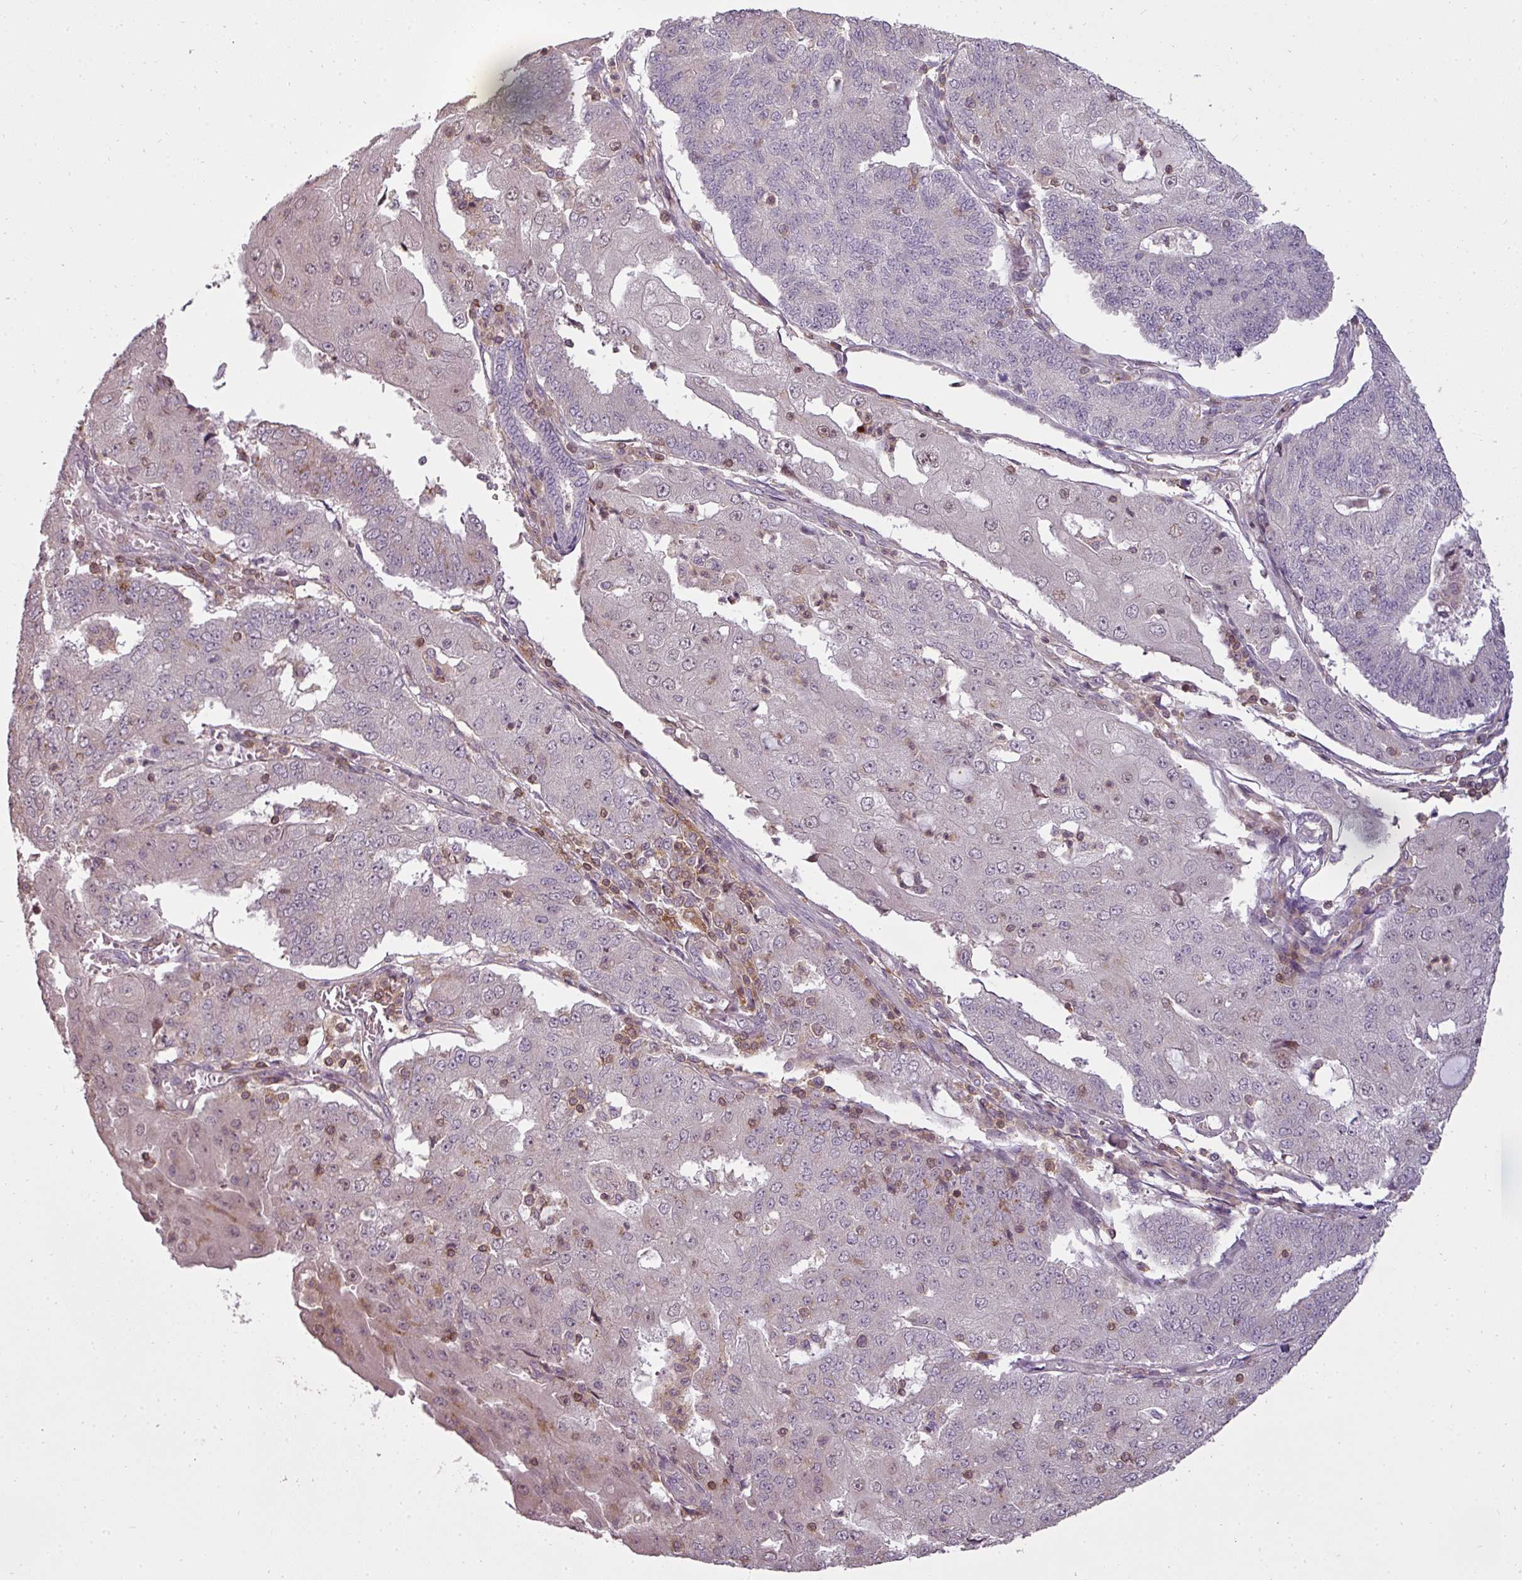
{"staining": {"intensity": "weak", "quantity": "<25%", "location": "nuclear"}, "tissue": "endometrial cancer", "cell_type": "Tumor cells", "image_type": "cancer", "snomed": [{"axis": "morphology", "description": "Adenocarcinoma, NOS"}, {"axis": "topography", "description": "Endometrium"}], "caption": "A high-resolution photomicrograph shows immunohistochemistry staining of endometrial cancer (adenocarcinoma), which exhibits no significant staining in tumor cells.", "gene": "STK4", "patient": {"sex": "female", "age": 56}}